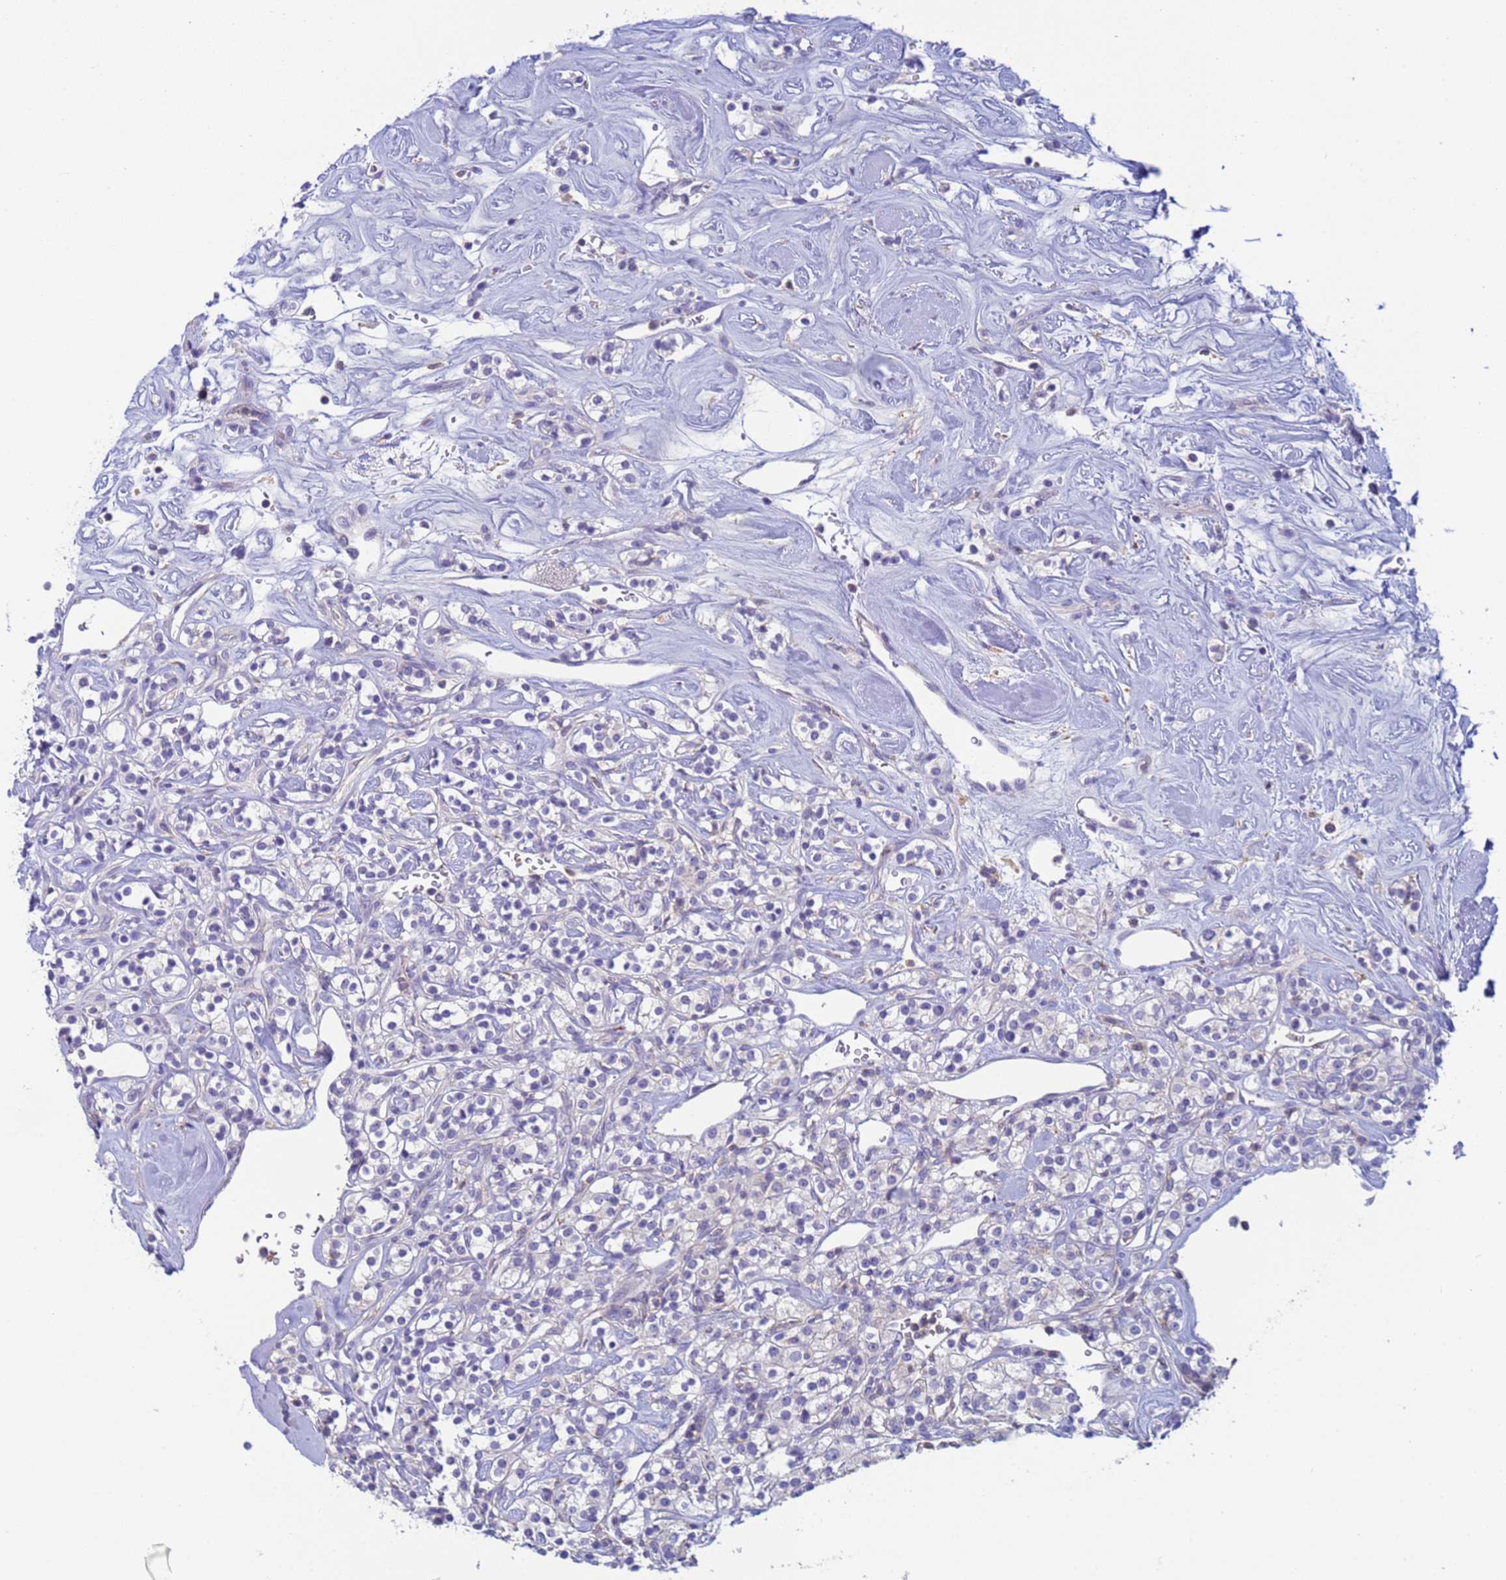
{"staining": {"intensity": "negative", "quantity": "none", "location": "none"}, "tissue": "renal cancer", "cell_type": "Tumor cells", "image_type": "cancer", "snomed": [{"axis": "morphology", "description": "Adenocarcinoma, NOS"}, {"axis": "topography", "description": "Kidney"}], "caption": "The immunohistochemistry (IHC) histopathology image has no significant staining in tumor cells of renal adenocarcinoma tissue.", "gene": "KLHL13", "patient": {"sex": "male", "age": 77}}